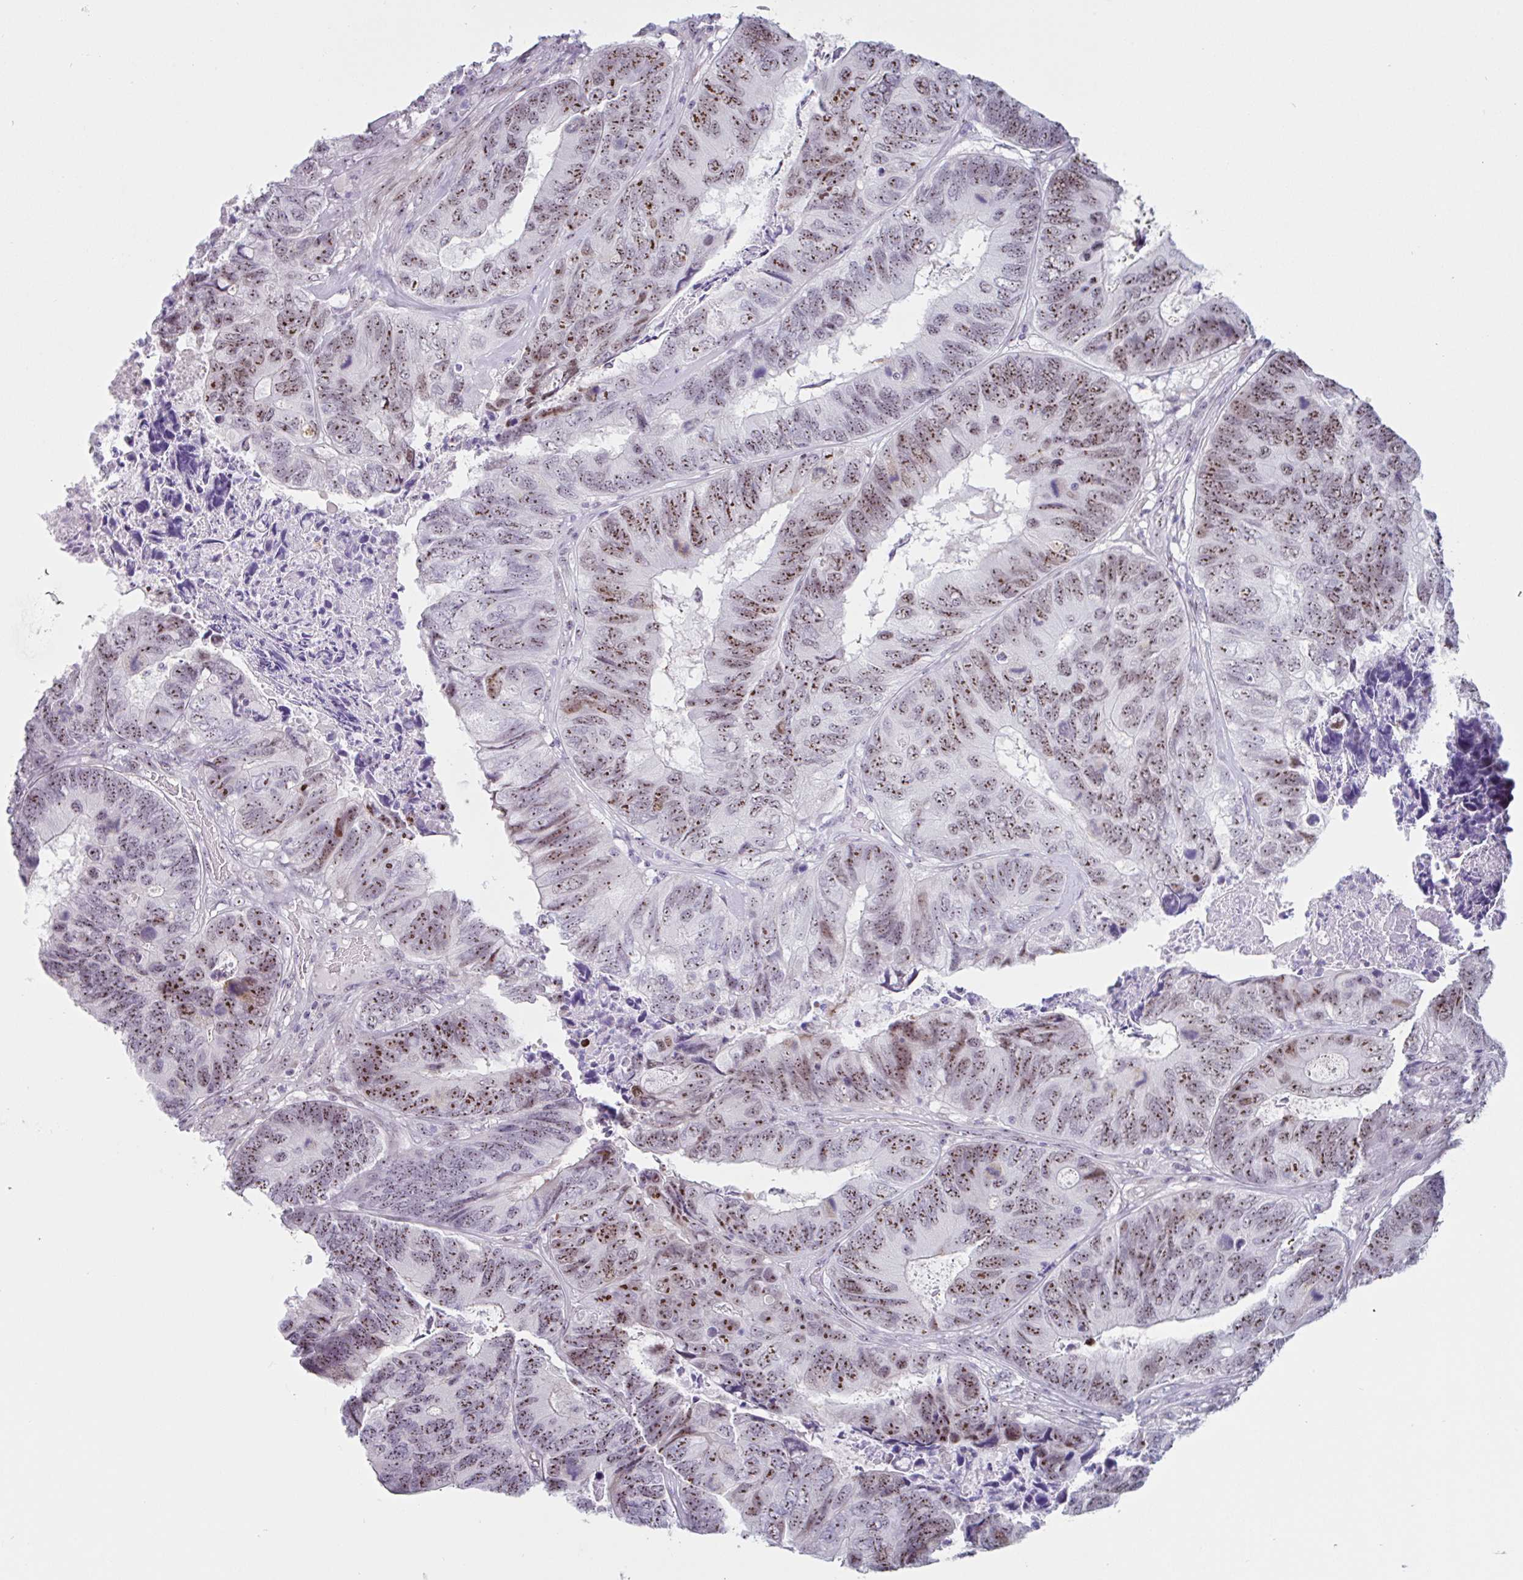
{"staining": {"intensity": "moderate", "quantity": ">75%", "location": "nuclear"}, "tissue": "colorectal cancer", "cell_type": "Tumor cells", "image_type": "cancer", "snomed": [{"axis": "morphology", "description": "Adenocarcinoma, NOS"}, {"axis": "topography", "description": "Colon"}], "caption": "DAB (3,3'-diaminobenzidine) immunohistochemical staining of human adenocarcinoma (colorectal) exhibits moderate nuclear protein positivity in about >75% of tumor cells.", "gene": "LENG9", "patient": {"sex": "female", "age": 67}}